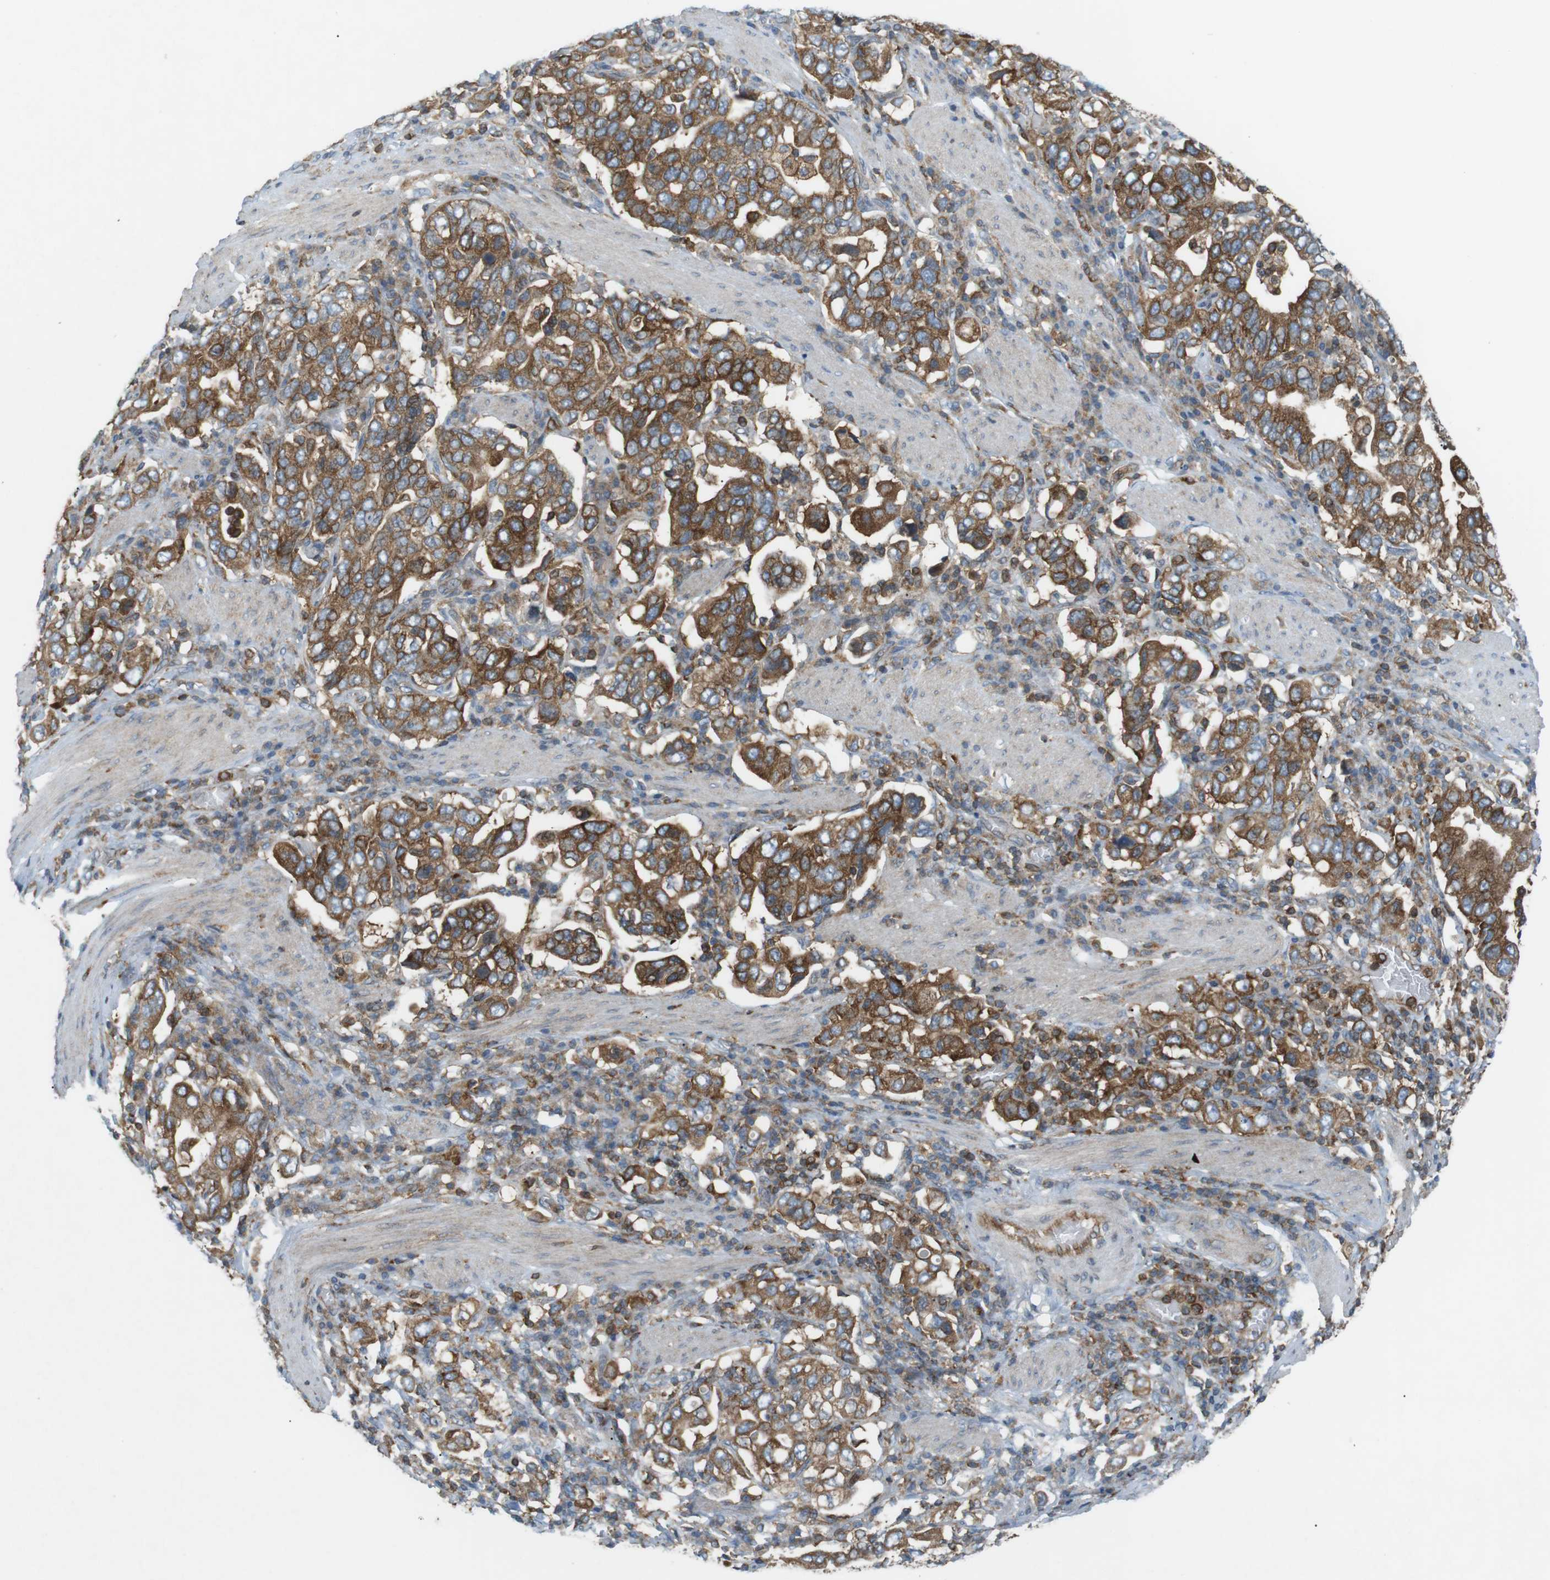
{"staining": {"intensity": "strong", "quantity": ">75%", "location": "cytoplasmic/membranous"}, "tissue": "stomach cancer", "cell_type": "Tumor cells", "image_type": "cancer", "snomed": [{"axis": "morphology", "description": "Adenocarcinoma, NOS"}, {"axis": "topography", "description": "Stomach, upper"}], "caption": "Immunohistochemical staining of stomach adenocarcinoma displays high levels of strong cytoplasmic/membranous positivity in about >75% of tumor cells. (IHC, brightfield microscopy, high magnification).", "gene": "FLII", "patient": {"sex": "male", "age": 62}}